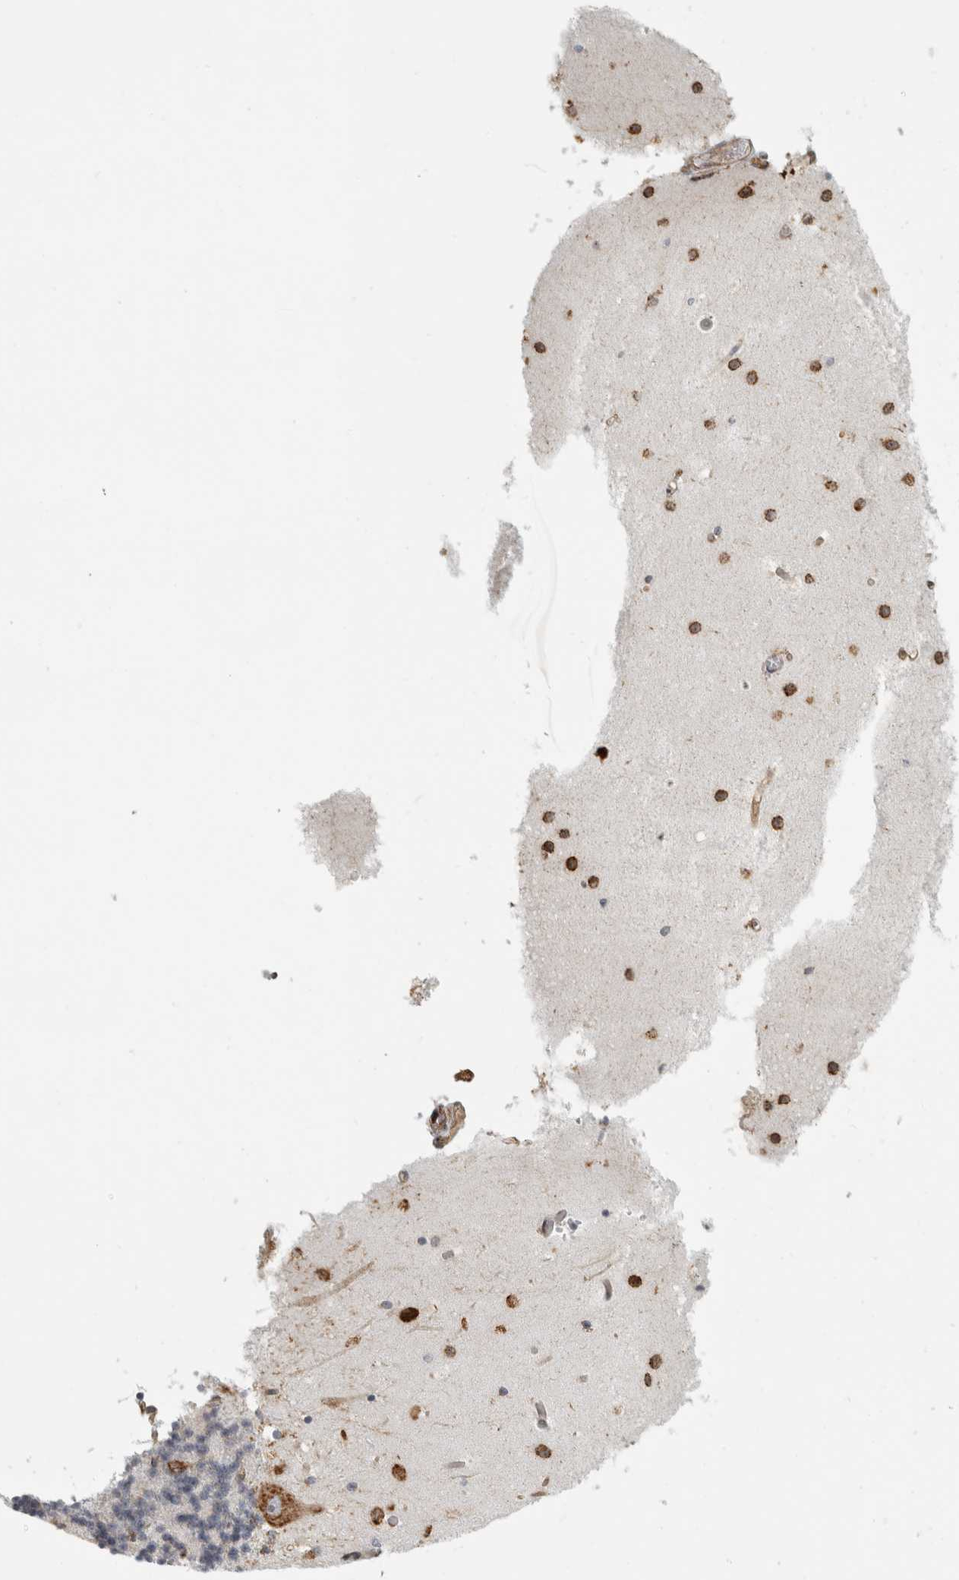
{"staining": {"intensity": "negative", "quantity": "none", "location": "none"}, "tissue": "cerebellum", "cell_type": "Cells in granular layer", "image_type": "normal", "snomed": [{"axis": "morphology", "description": "Normal tissue, NOS"}, {"axis": "topography", "description": "Cerebellum"}], "caption": "IHC histopathology image of benign human cerebellum stained for a protein (brown), which shows no positivity in cells in granular layer. The staining was performed using DAB to visualize the protein expression in brown, while the nuclei were stained in blue with hematoxylin (Magnification: 20x).", "gene": "OSTN", "patient": {"sex": "male", "age": 37}}